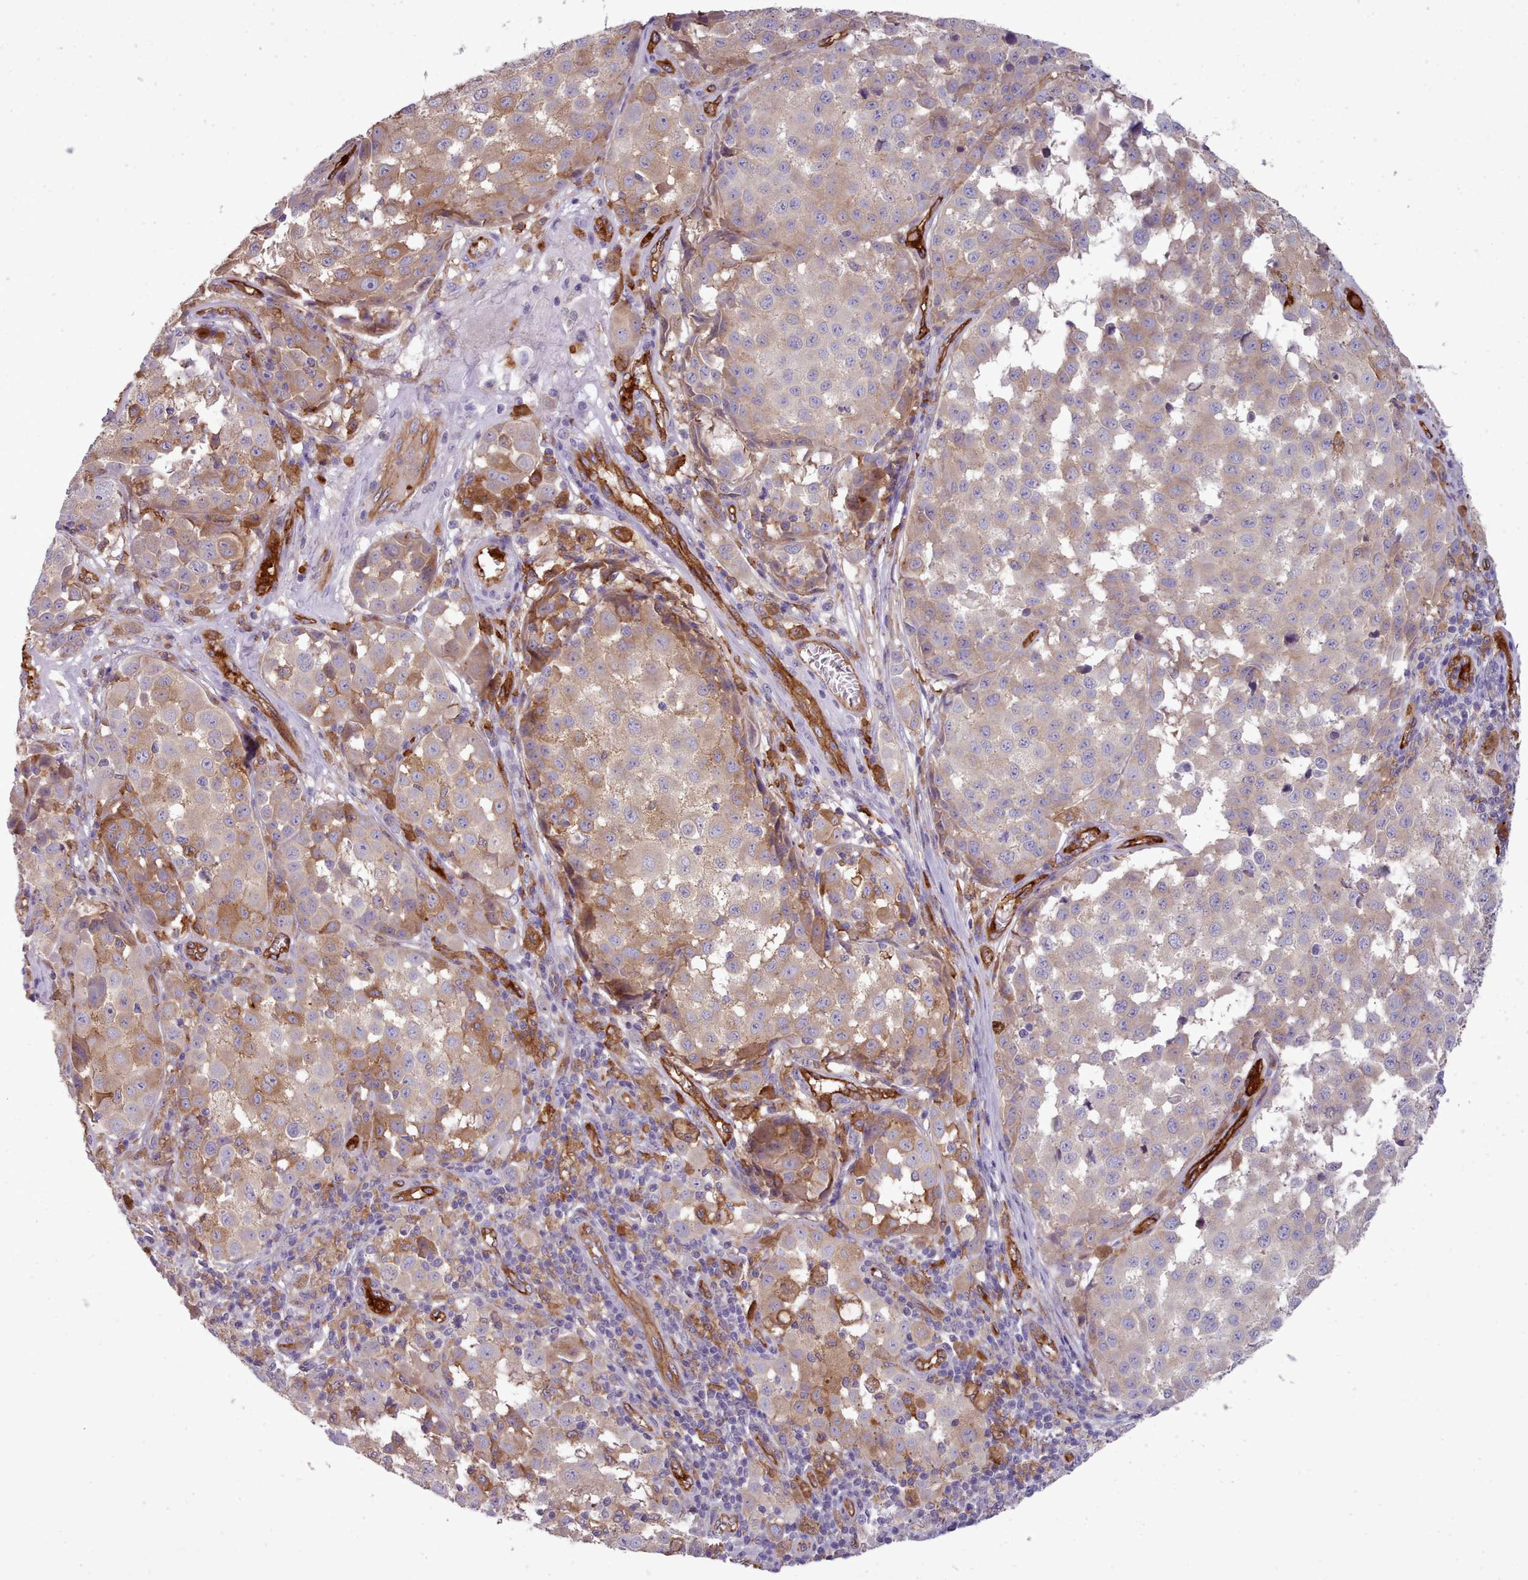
{"staining": {"intensity": "moderate", "quantity": "25%-75%", "location": "cytoplasmic/membranous"}, "tissue": "melanoma", "cell_type": "Tumor cells", "image_type": "cancer", "snomed": [{"axis": "morphology", "description": "Malignant melanoma, NOS"}, {"axis": "topography", "description": "Skin"}], "caption": "Immunohistochemistry staining of melanoma, which shows medium levels of moderate cytoplasmic/membranous expression in about 25%-75% of tumor cells indicating moderate cytoplasmic/membranous protein staining. The staining was performed using DAB (3,3'-diaminobenzidine) (brown) for protein detection and nuclei were counterstained in hematoxylin (blue).", "gene": "CD300LF", "patient": {"sex": "male", "age": 64}}